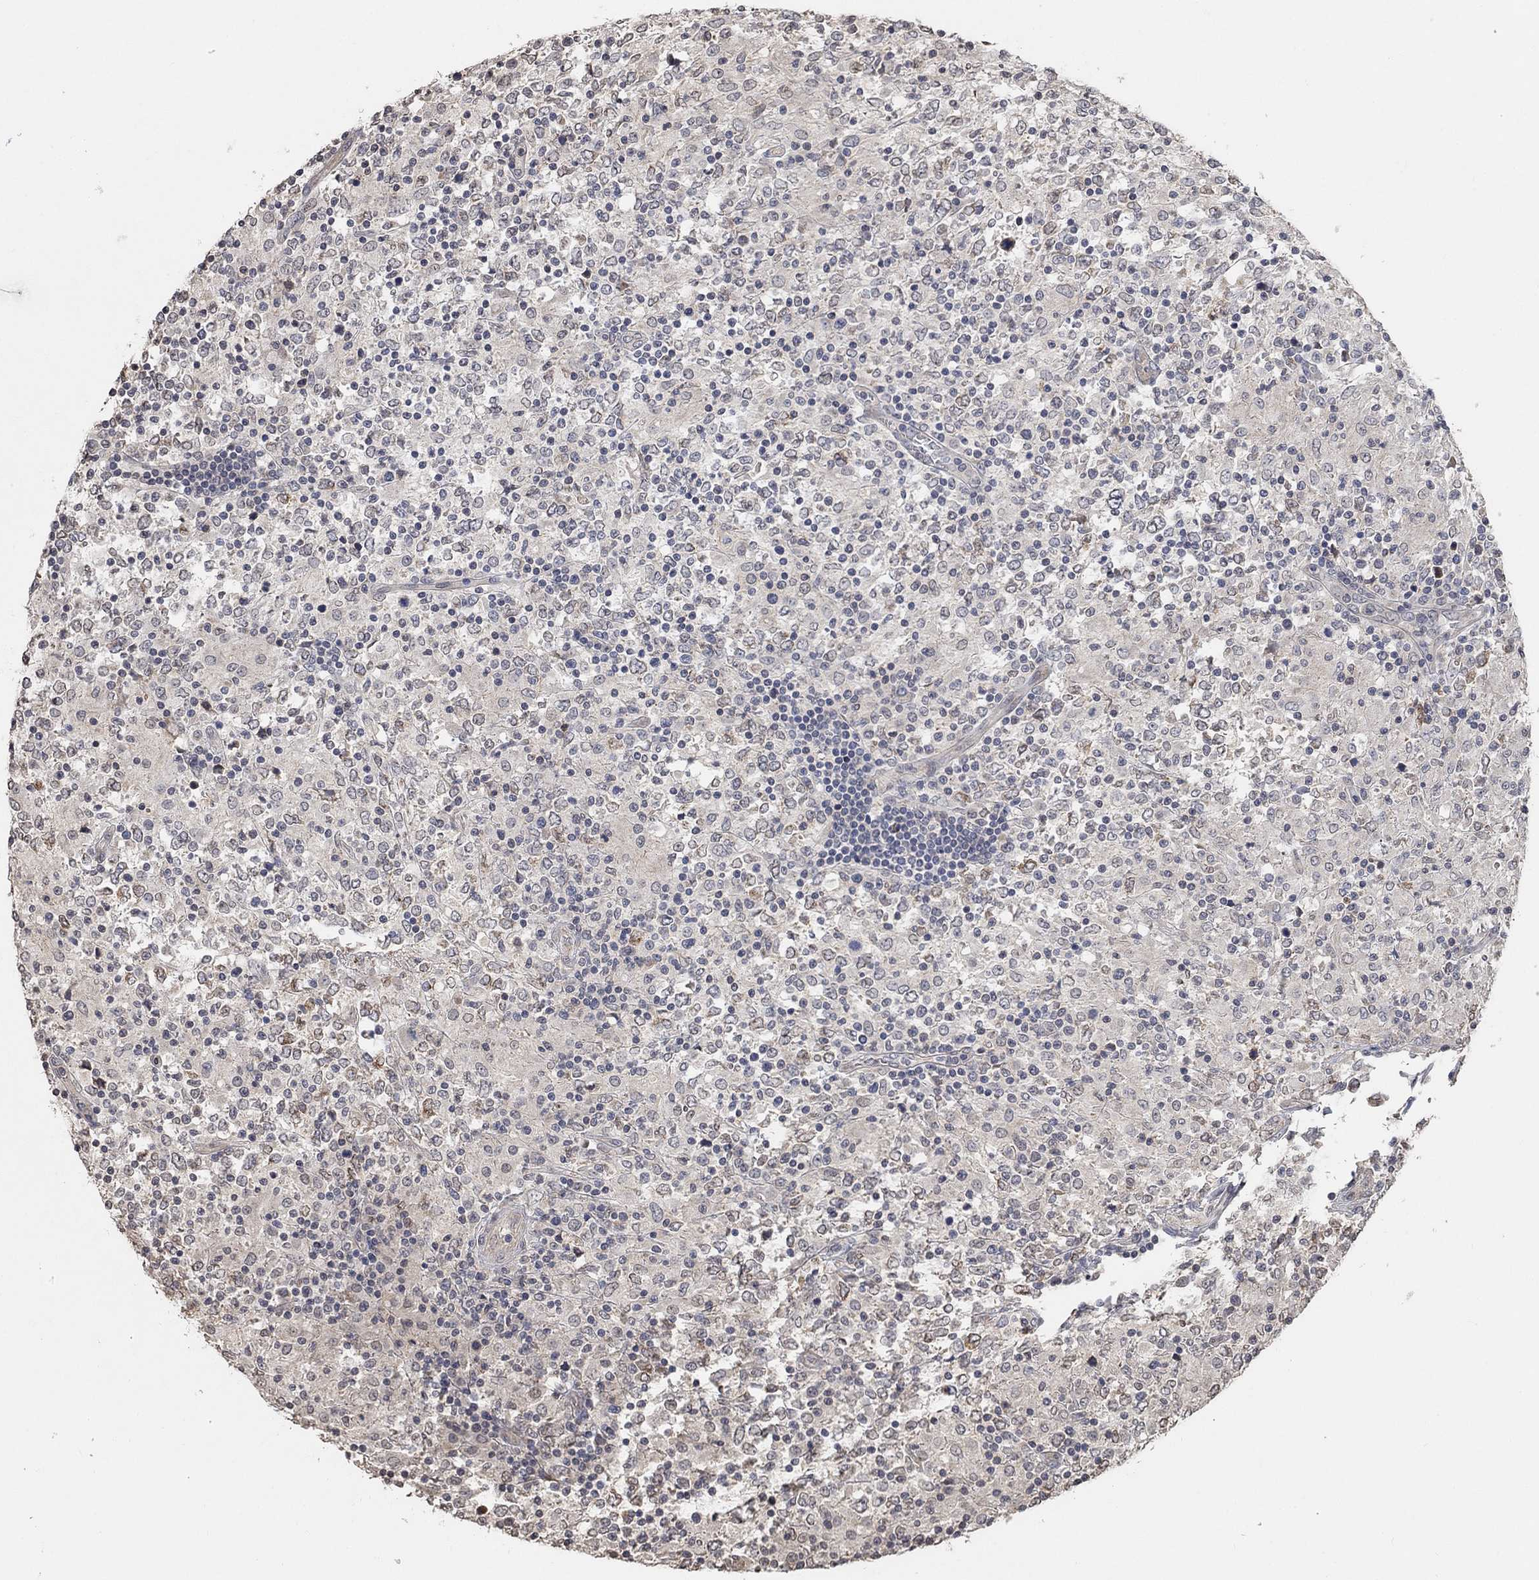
{"staining": {"intensity": "negative", "quantity": "none", "location": "none"}, "tissue": "lymphoma", "cell_type": "Tumor cells", "image_type": "cancer", "snomed": [{"axis": "morphology", "description": "Malignant lymphoma, non-Hodgkin's type, High grade"}, {"axis": "topography", "description": "Lymph node"}], "caption": "This is an IHC image of human lymphoma. There is no expression in tumor cells.", "gene": "UNC5B", "patient": {"sex": "female", "age": 84}}